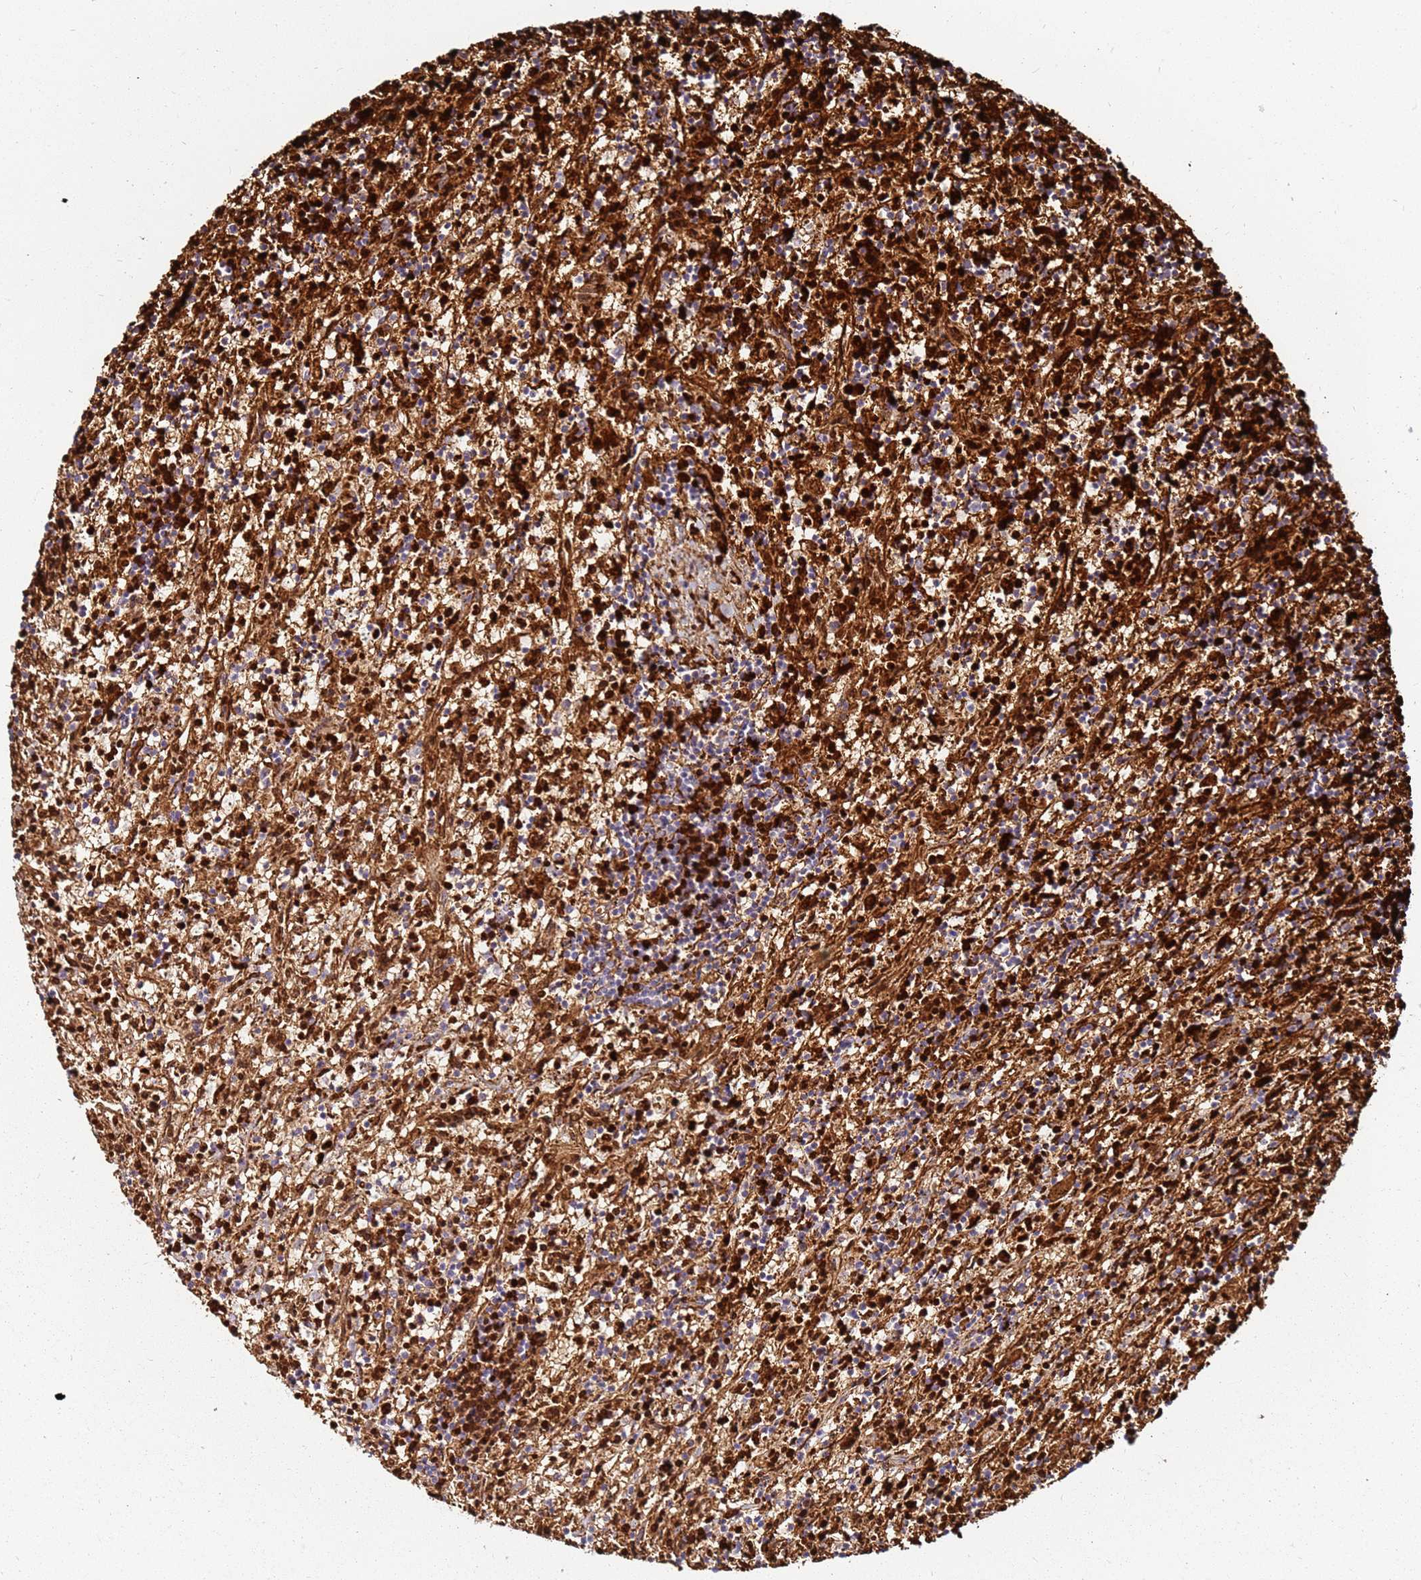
{"staining": {"intensity": "negative", "quantity": "none", "location": "none"}, "tissue": "lymphoma", "cell_type": "Tumor cells", "image_type": "cancer", "snomed": [{"axis": "morphology", "description": "Malignant lymphoma, non-Hodgkin's type, Low grade"}, {"axis": "topography", "description": "Spleen"}], "caption": "The immunohistochemistry (IHC) histopathology image has no significant expression in tumor cells of malignant lymphoma, non-Hodgkin's type (low-grade) tissue.", "gene": "RNF11", "patient": {"sex": "male", "age": 76}}